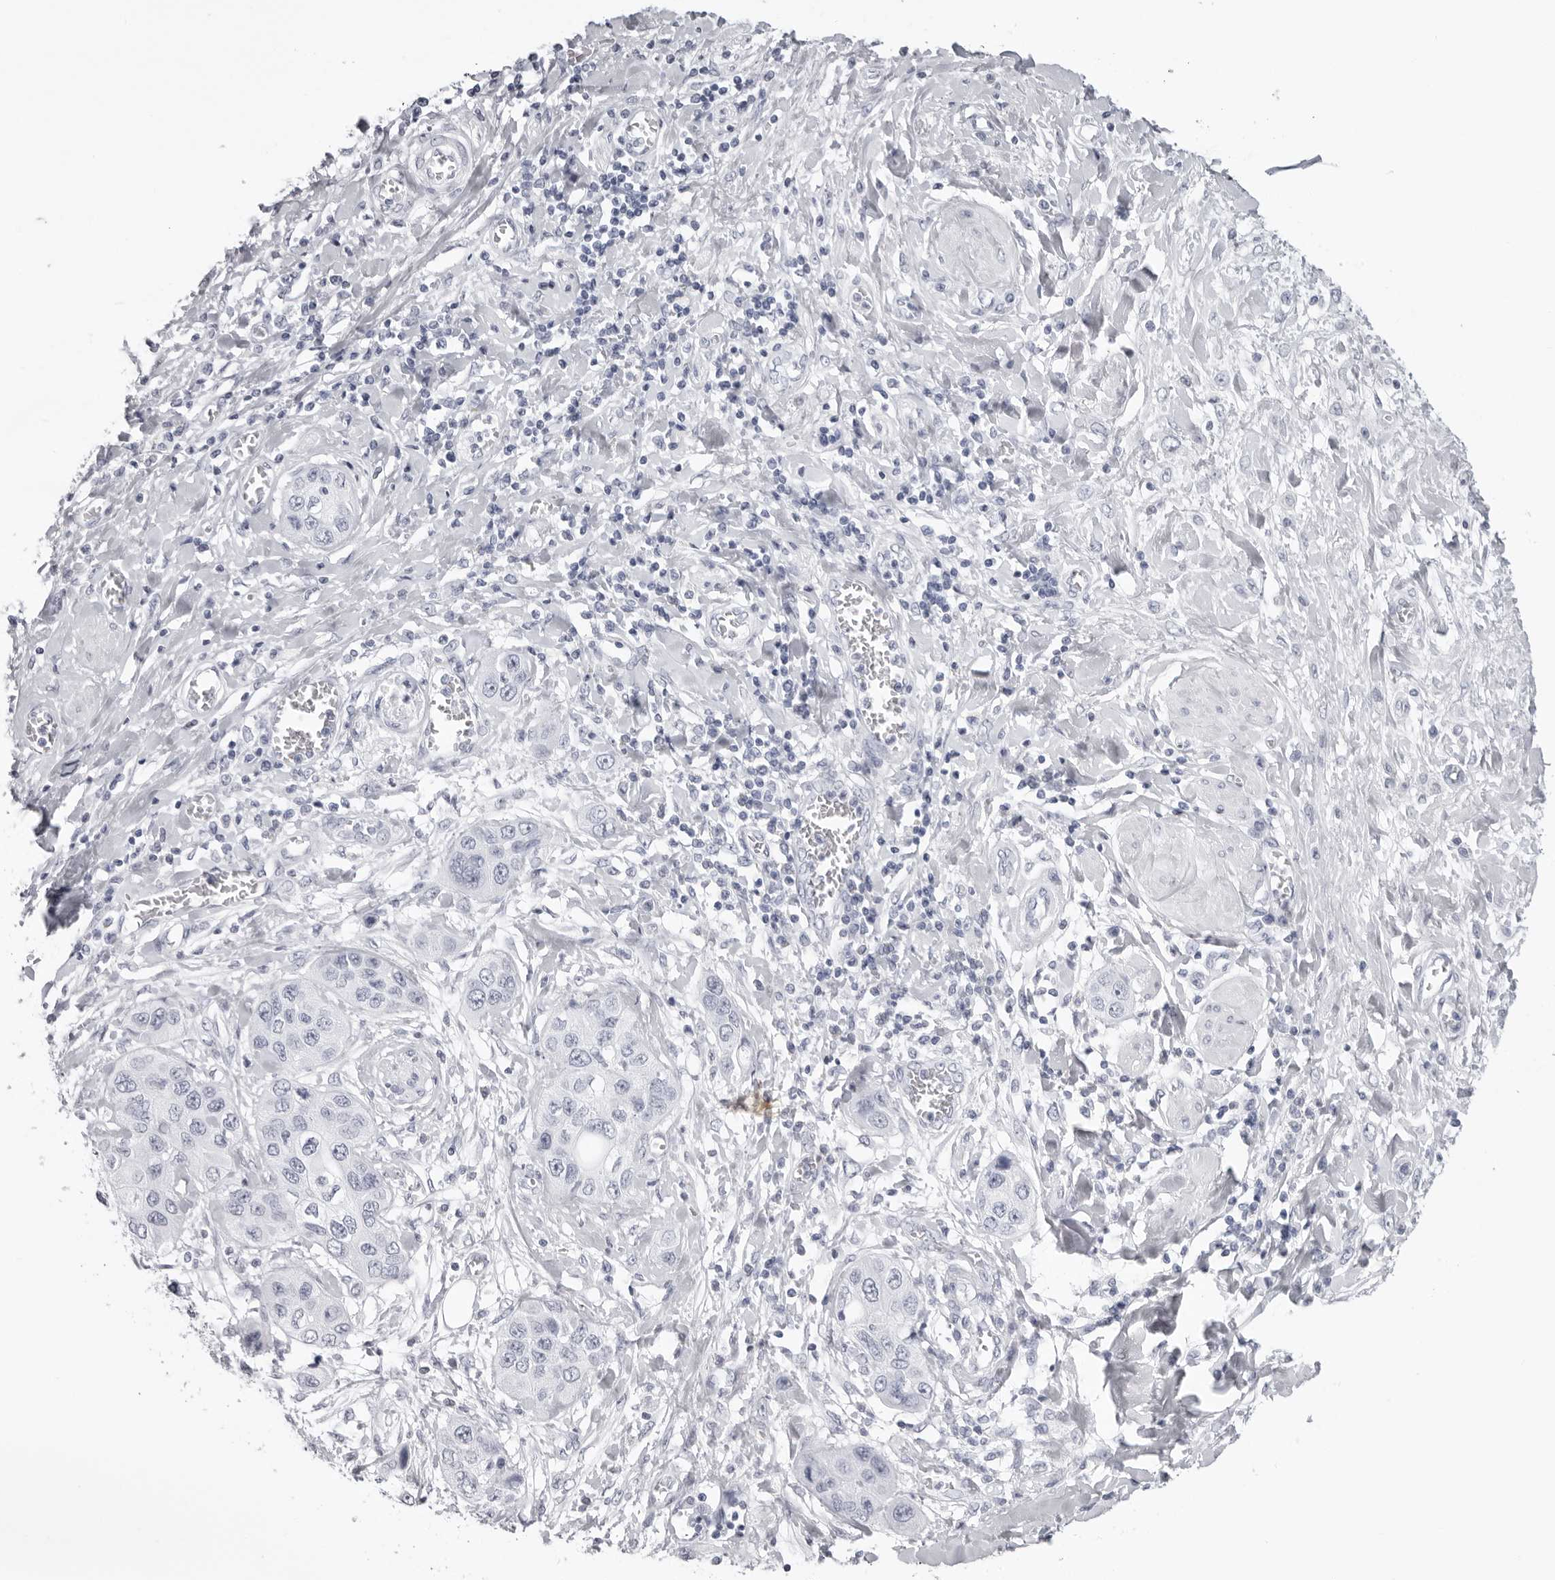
{"staining": {"intensity": "negative", "quantity": "none", "location": "none"}, "tissue": "pancreatic cancer", "cell_type": "Tumor cells", "image_type": "cancer", "snomed": [{"axis": "morphology", "description": "Adenocarcinoma, NOS"}, {"axis": "topography", "description": "Pancreas"}], "caption": "Pancreatic cancer was stained to show a protein in brown. There is no significant expression in tumor cells.", "gene": "KLK9", "patient": {"sex": "female", "age": 70}}